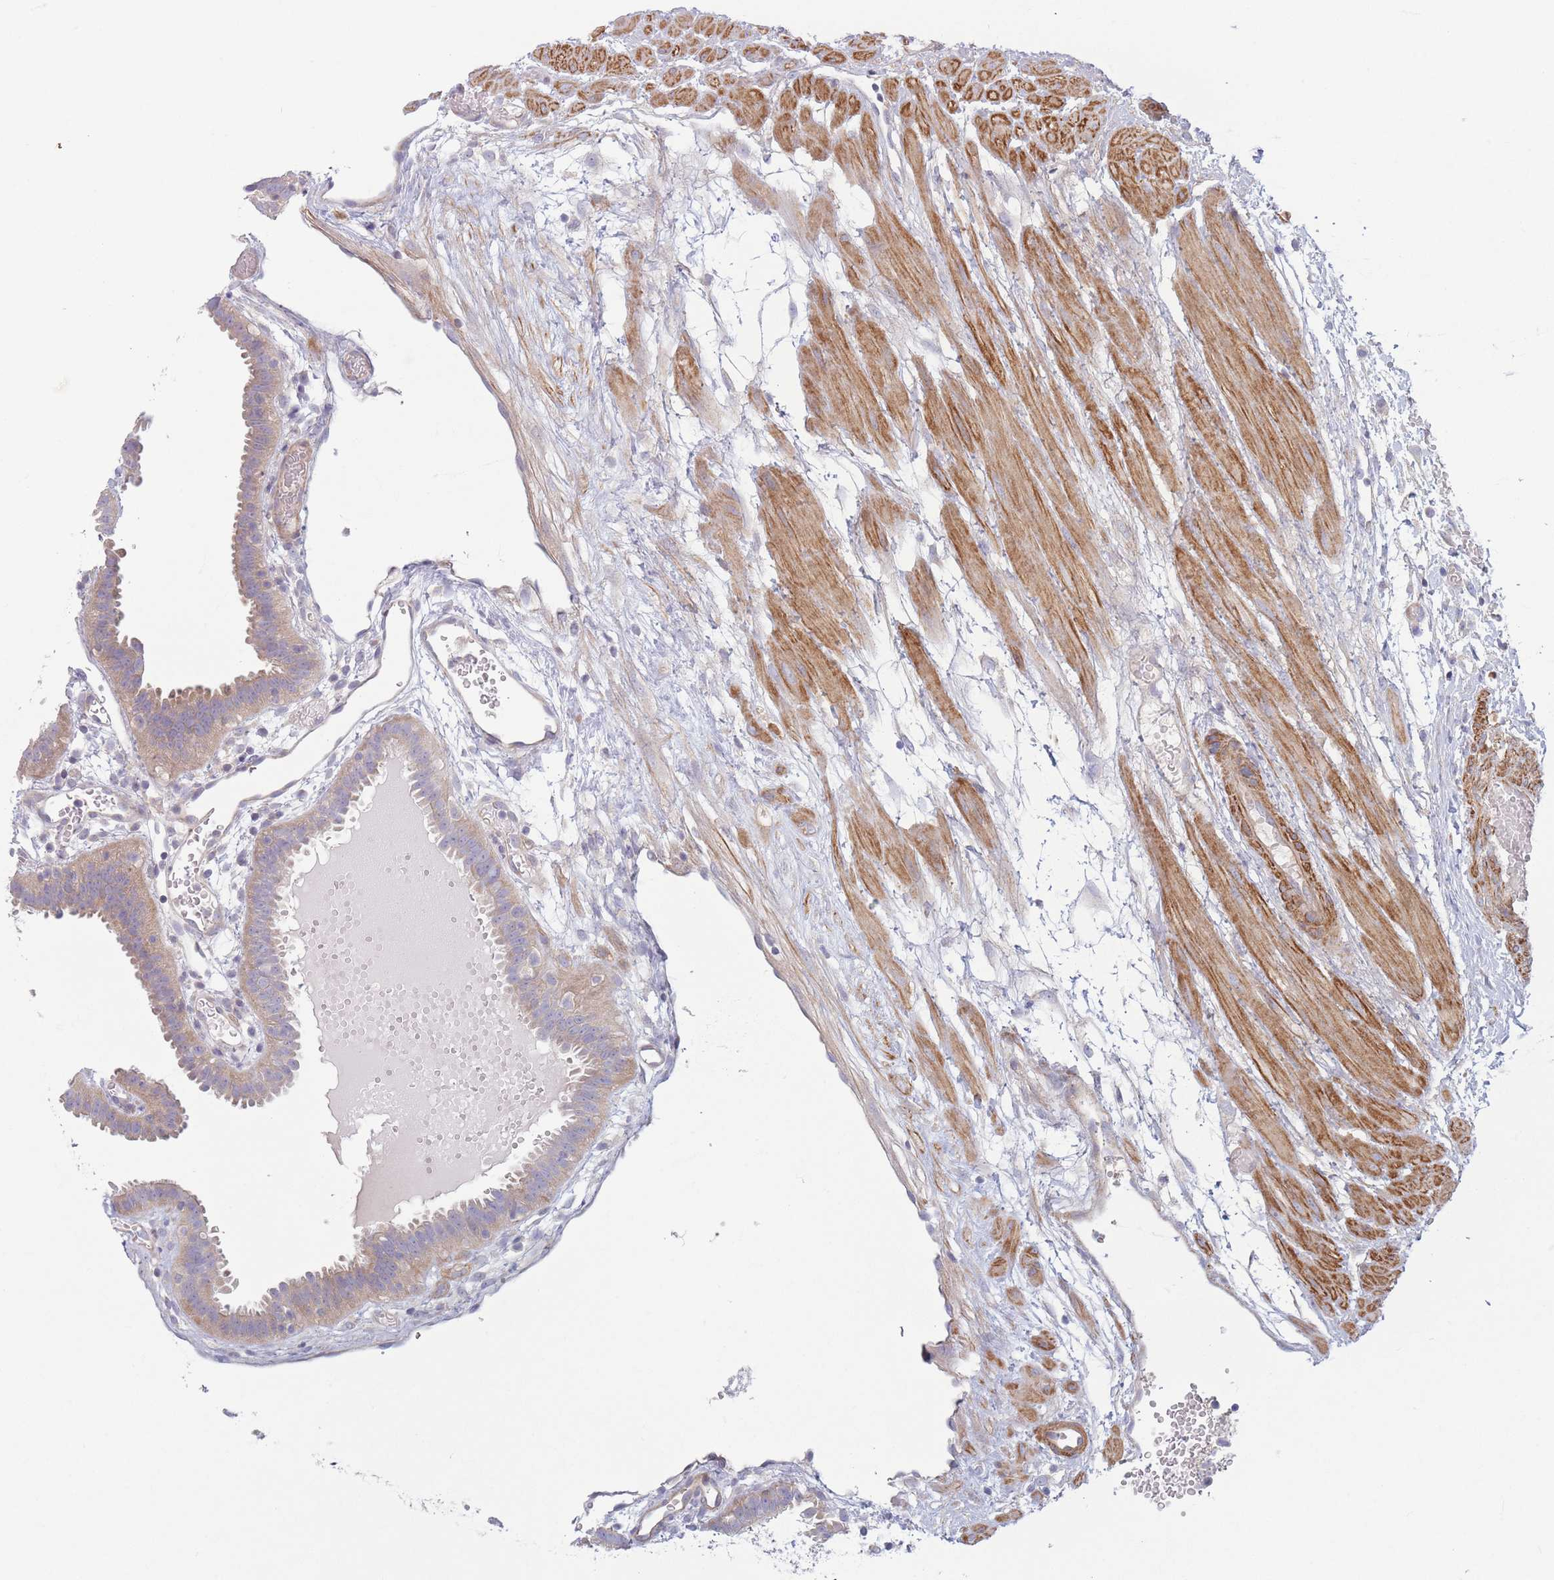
{"staining": {"intensity": "weak", "quantity": "25%-75%", "location": "cytoplasmic/membranous"}, "tissue": "fallopian tube", "cell_type": "Glandular cells", "image_type": "normal", "snomed": [{"axis": "morphology", "description": "Normal tissue, NOS"}, {"axis": "topography", "description": "Fallopian tube"}], "caption": "A low amount of weak cytoplasmic/membranous expression is appreciated in about 25%-75% of glandular cells in unremarkable fallopian tube. (DAB (3,3'-diaminobenzidine) IHC with brightfield microscopy, high magnification).", "gene": "PNPLA5", "patient": {"sex": "female", "age": 37}}